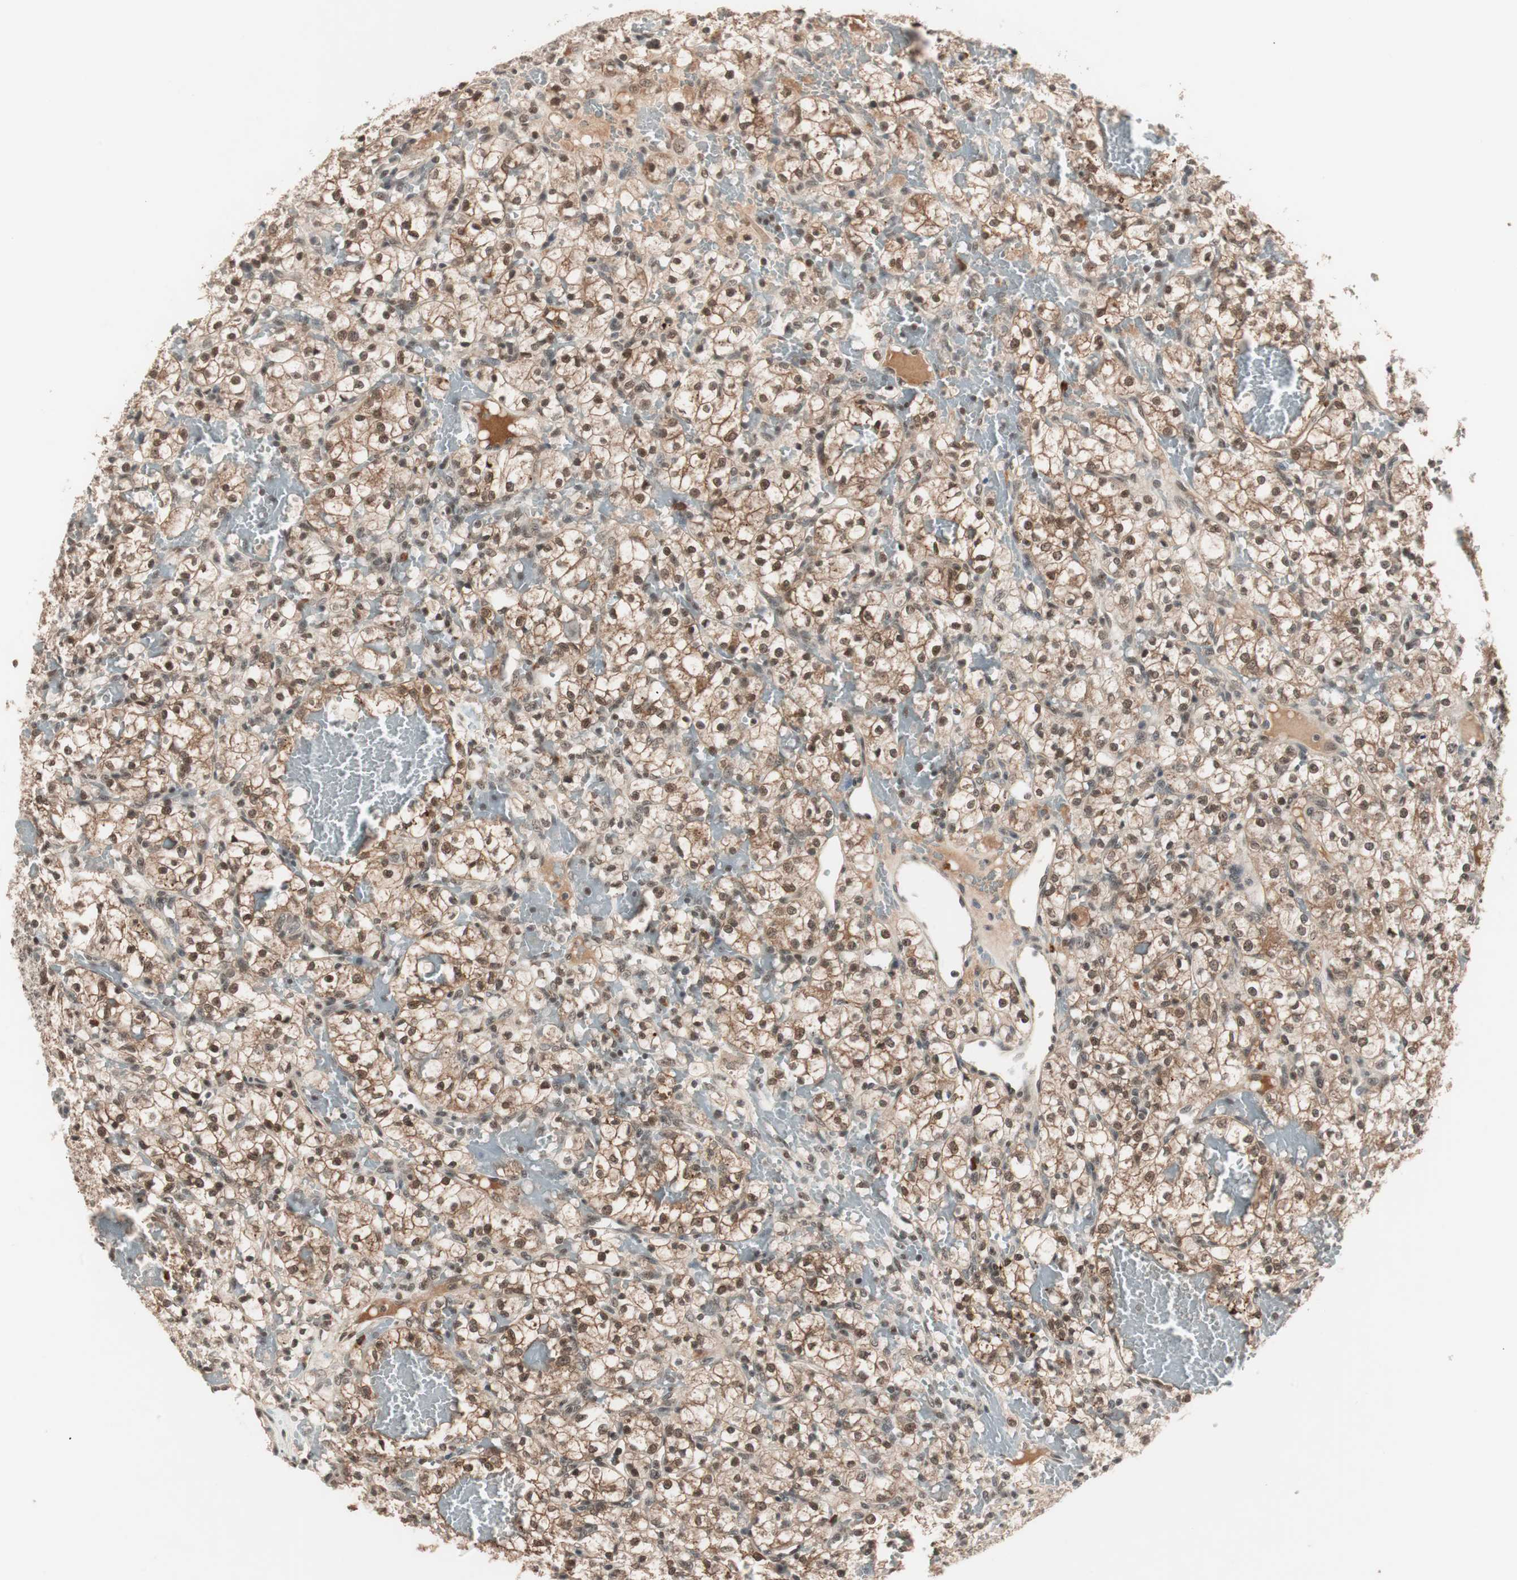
{"staining": {"intensity": "moderate", "quantity": ">75%", "location": "cytoplasmic/membranous,nuclear"}, "tissue": "renal cancer", "cell_type": "Tumor cells", "image_type": "cancer", "snomed": [{"axis": "morphology", "description": "Adenocarcinoma, NOS"}, {"axis": "topography", "description": "Kidney"}], "caption": "IHC staining of renal cancer, which reveals medium levels of moderate cytoplasmic/membranous and nuclear staining in about >75% of tumor cells indicating moderate cytoplasmic/membranous and nuclear protein positivity. The staining was performed using DAB (3,3'-diaminobenzidine) (brown) for protein detection and nuclei were counterstained in hematoxylin (blue).", "gene": "NFRKB", "patient": {"sex": "female", "age": 60}}